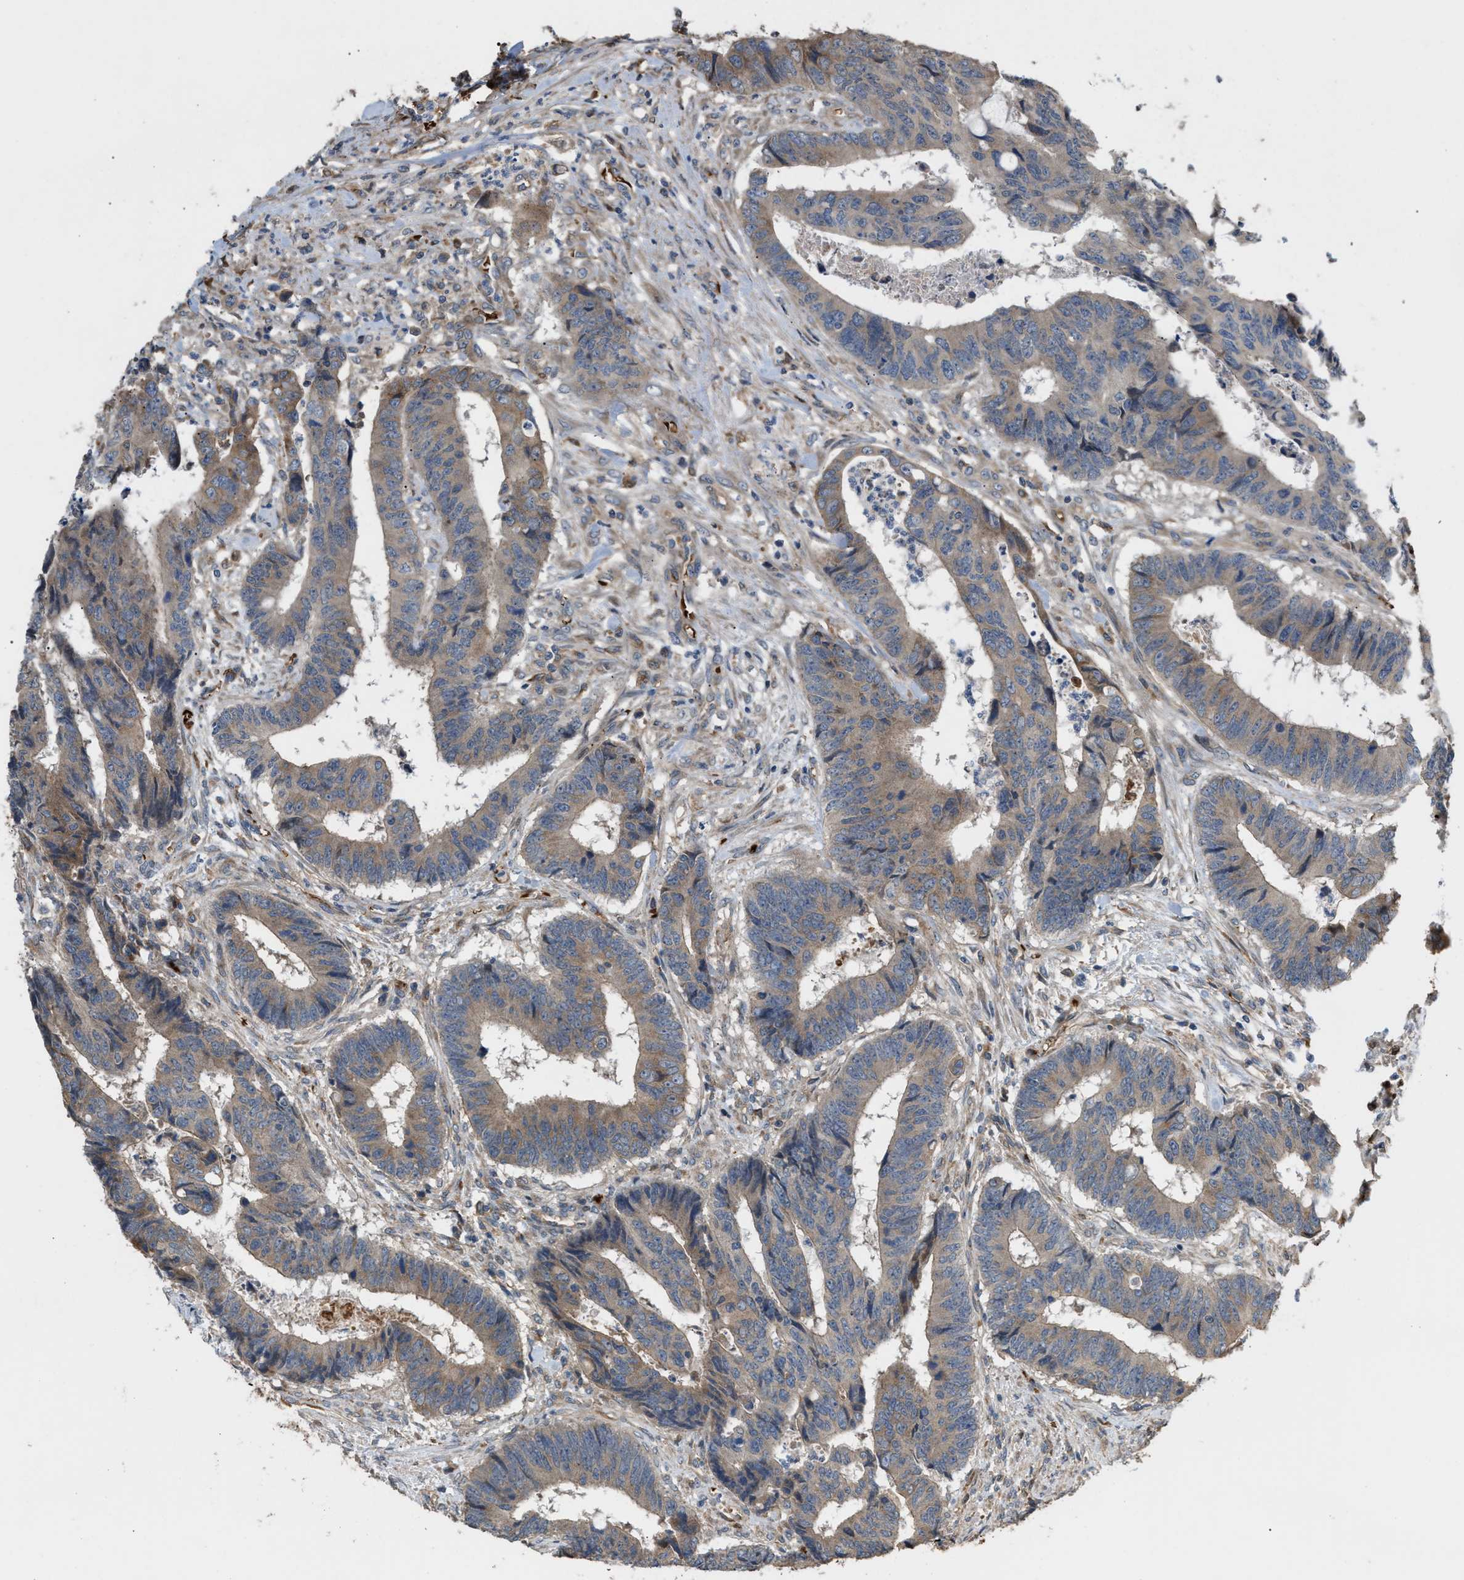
{"staining": {"intensity": "weak", "quantity": ">75%", "location": "cytoplasmic/membranous"}, "tissue": "colorectal cancer", "cell_type": "Tumor cells", "image_type": "cancer", "snomed": [{"axis": "morphology", "description": "Adenocarcinoma, NOS"}, {"axis": "topography", "description": "Rectum"}], "caption": "Protein expression analysis of human colorectal cancer reveals weak cytoplasmic/membranous positivity in approximately >75% of tumor cells.", "gene": "GCC1", "patient": {"sex": "male", "age": 84}}